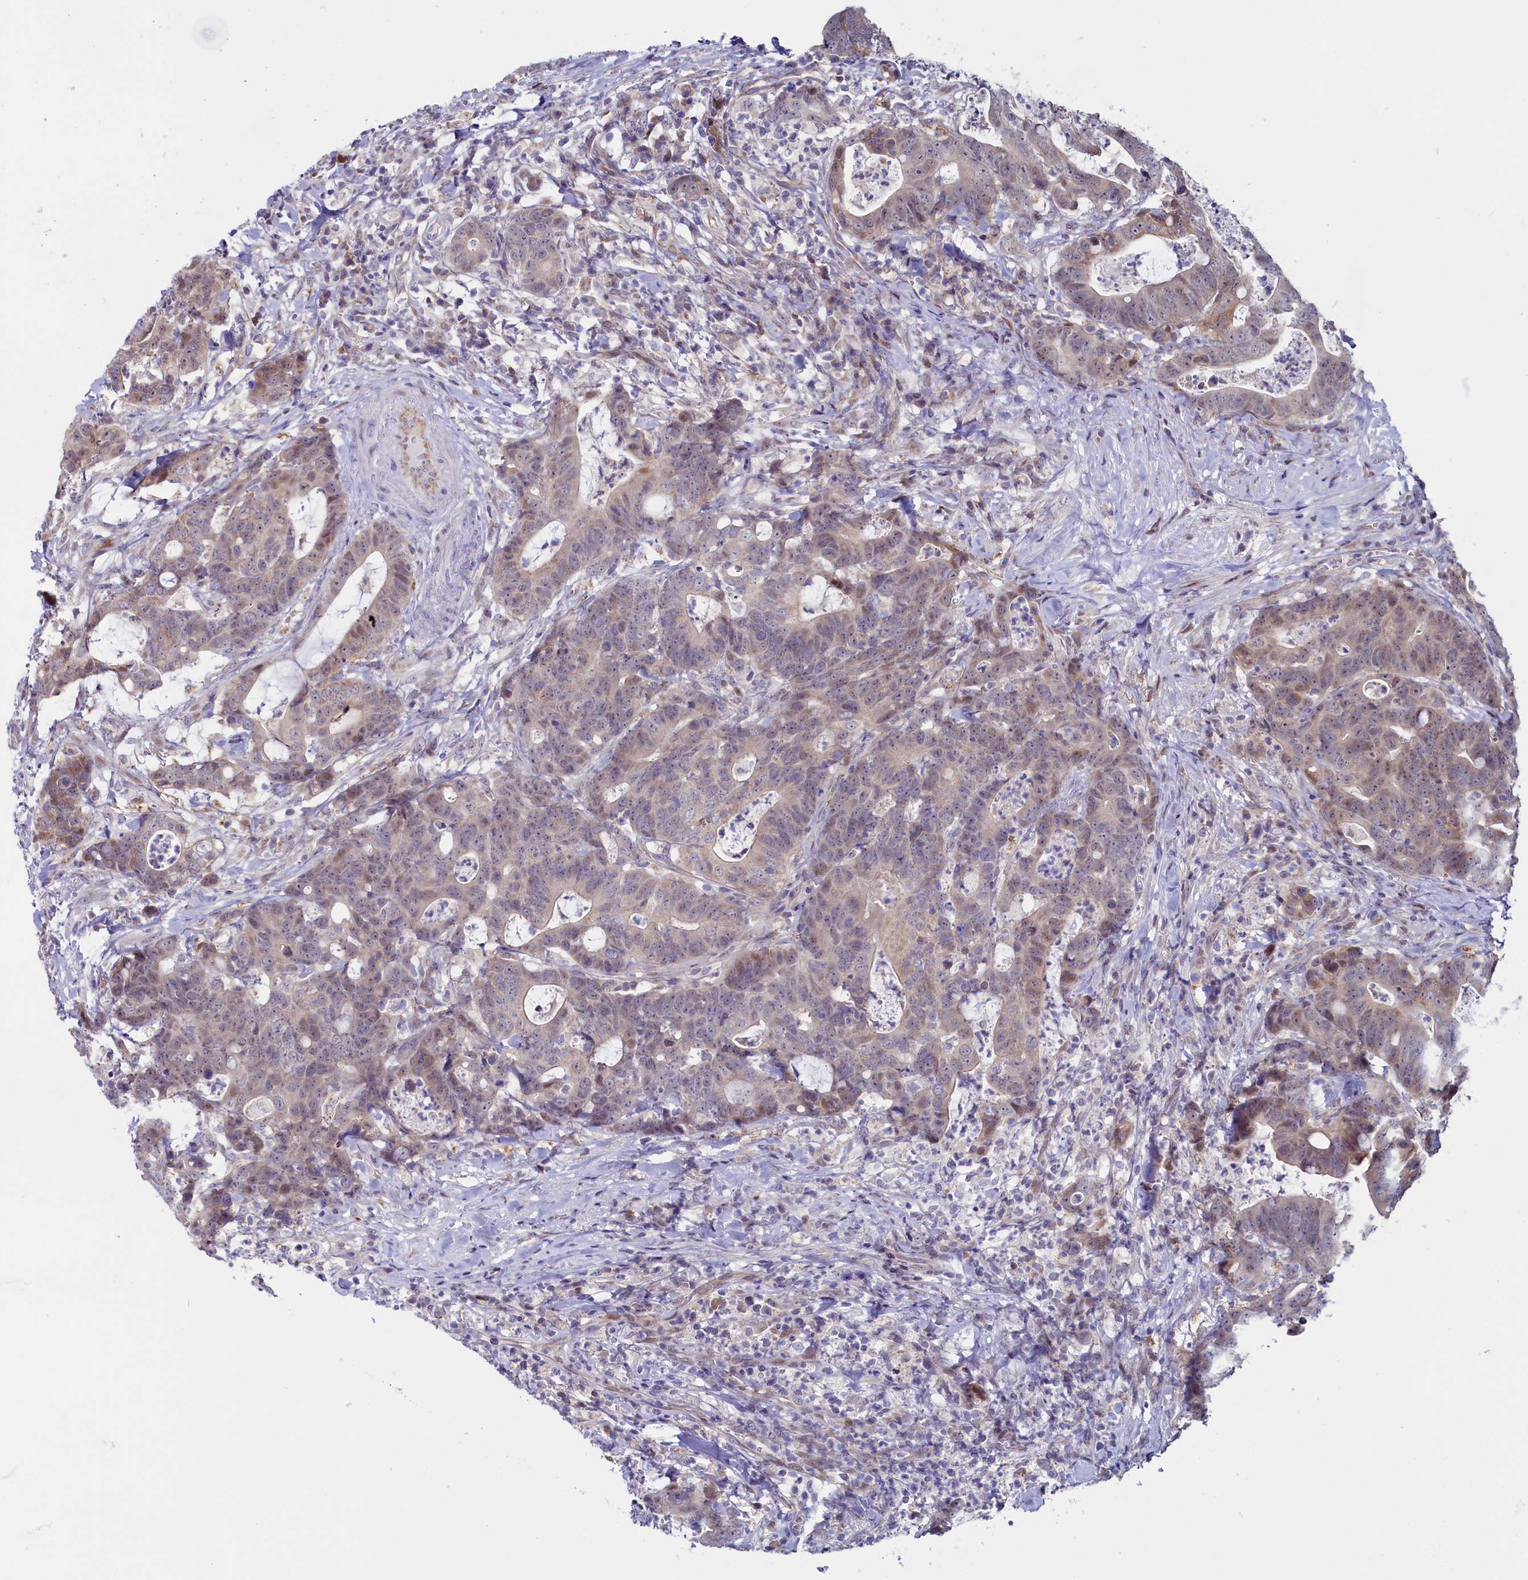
{"staining": {"intensity": "moderate", "quantity": "<25%", "location": "cytoplasmic/membranous,nuclear"}, "tissue": "colorectal cancer", "cell_type": "Tumor cells", "image_type": "cancer", "snomed": [{"axis": "morphology", "description": "Adenocarcinoma, NOS"}, {"axis": "topography", "description": "Colon"}], "caption": "IHC image of adenocarcinoma (colorectal) stained for a protein (brown), which reveals low levels of moderate cytoplasmic/membranous and nuclear expression in about <25% of tumor cells.", "gene": "CIAPIN1", "patient": {"sex": "female", "age": 82}}